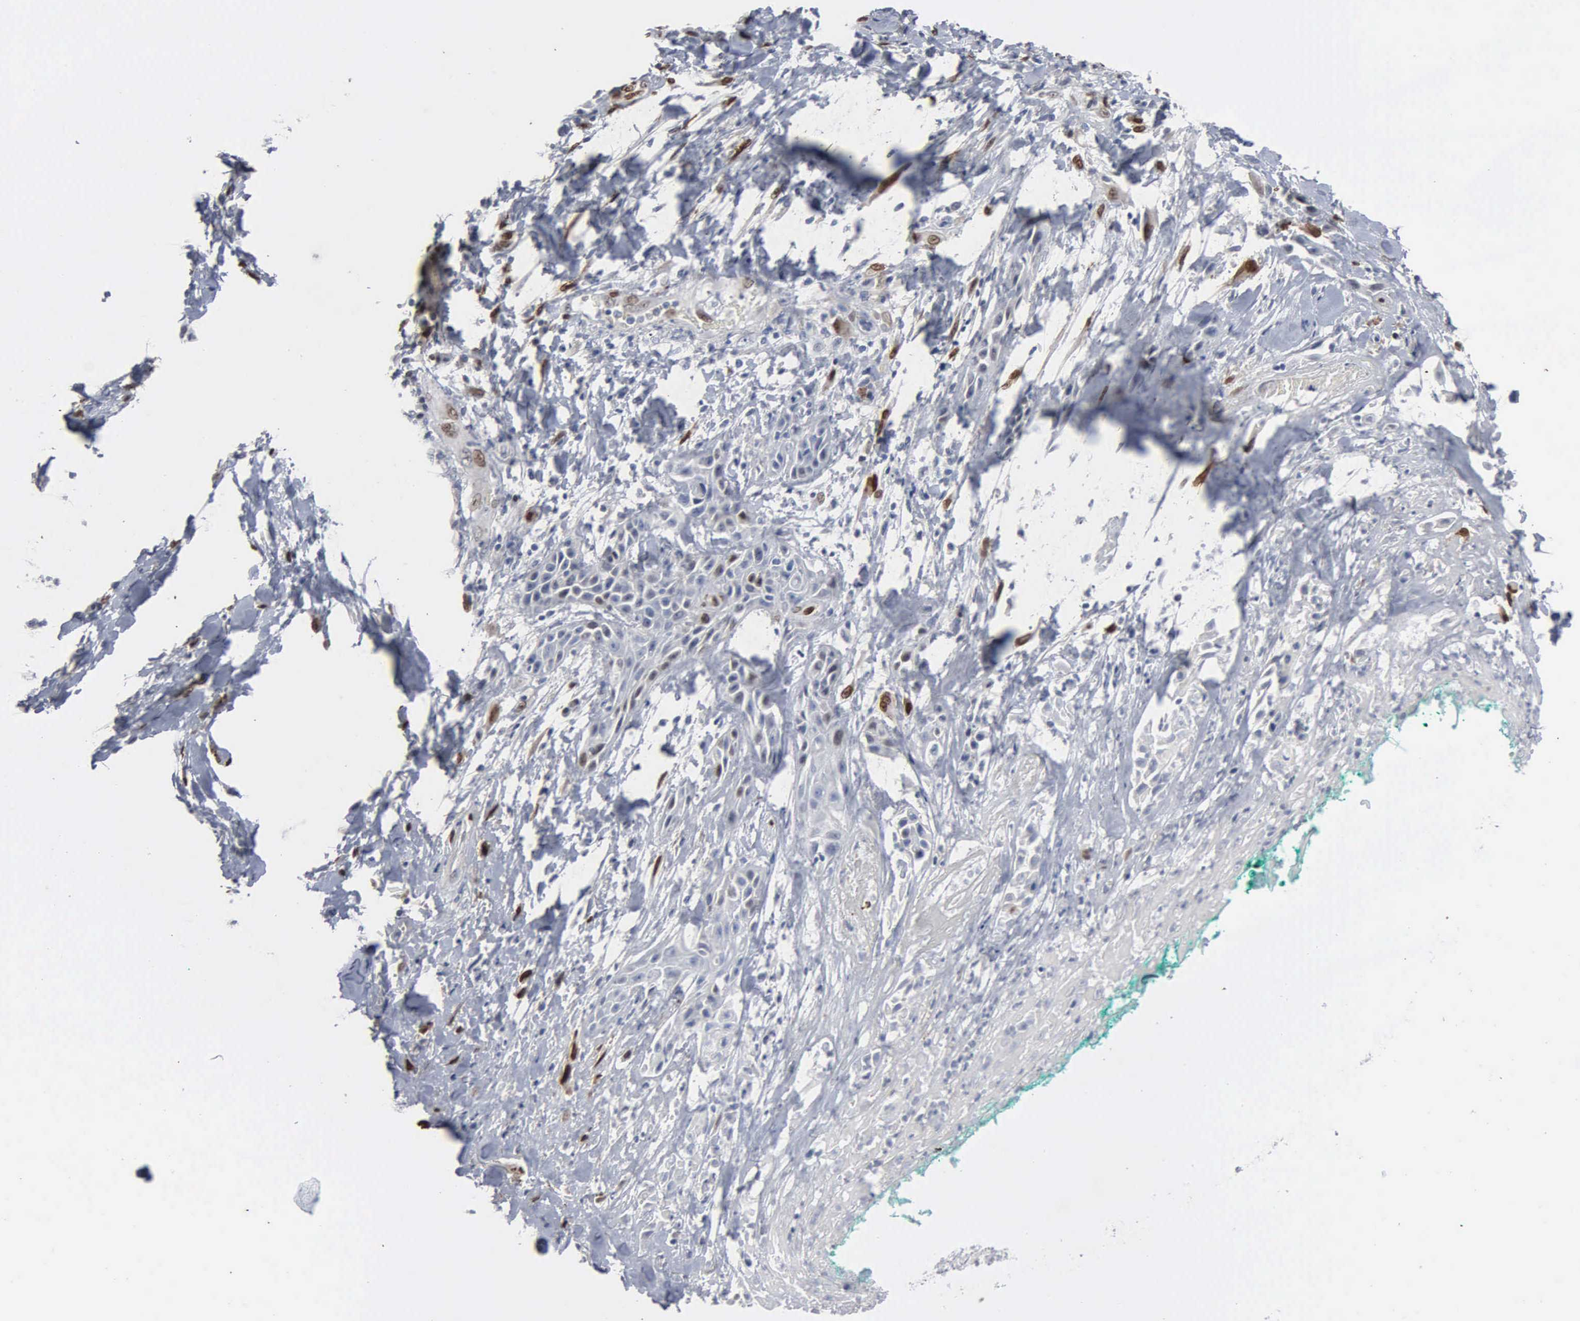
{"staining": {"intensity": "moderate", "quantity": "<25%", "location": "nuclear"}, "tissue": "skin cancer", "cell_type": "Tumor cells", "image_type": "cancer", "snomed": [{"axis": "morphology", "description": "Squamous cell carcinoma, NOS"}, {"axis": "topography", "description": "Skin"}, {"axis": "topography", "description": "Anal"}], "caption": "Skin cancer (squamous cell carcinoma) tissue shows moderate nuclear staining in about <25% of tumor cells, visualized by immunohistochemistry.", "gene": "FGF2", "patient": {"sex": "male", "age": 64}}